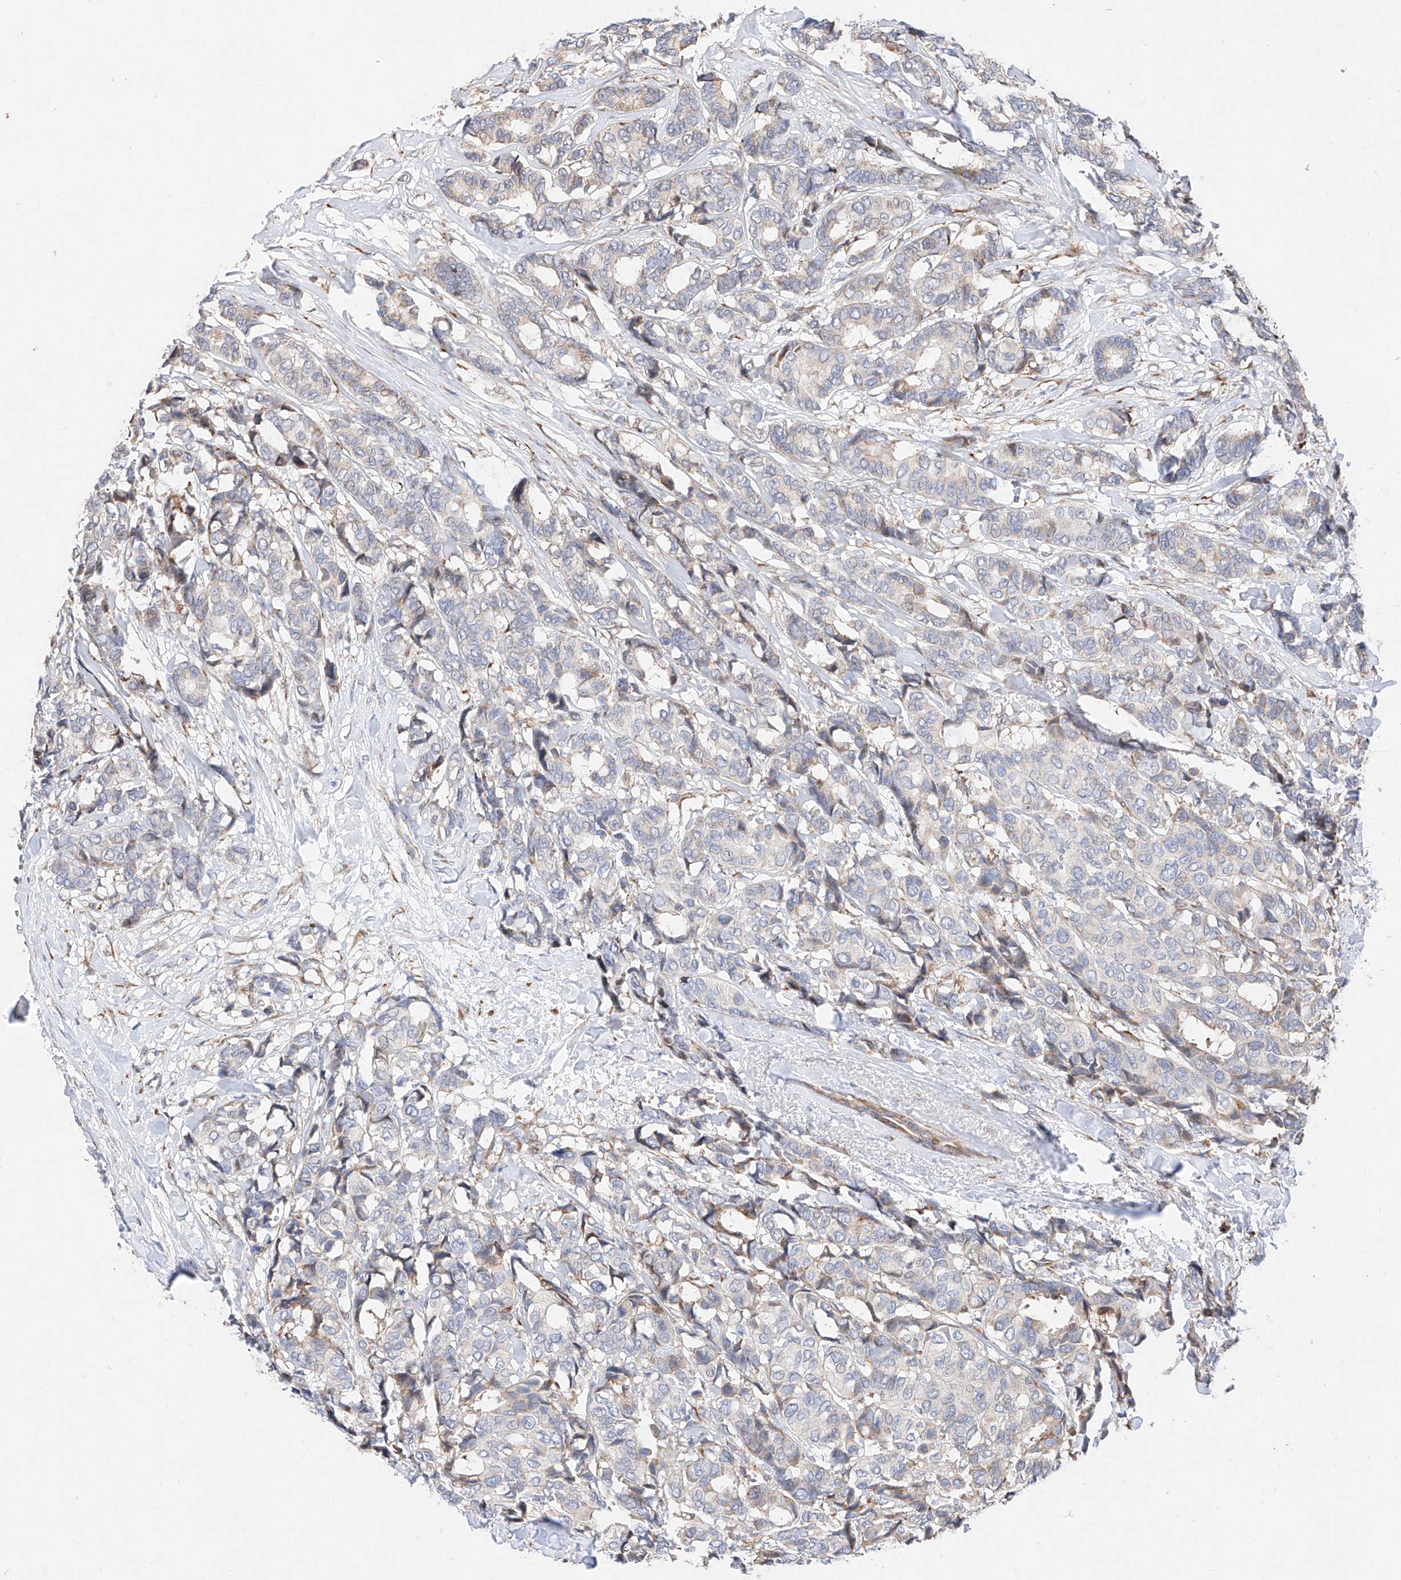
{"staining": {"intensity": "weak", "quantity": "<25%", "location": "cytoplasmic/membranous"}, "tissue": "breast cancer", "cell_type": "Tumor cells", "image_type": "cancer", "snomed": [{"axis": "morphology", "description": "Duct carcinoma"}, {"axis": "topography", "description": "Breast"}], "caption": "Histopathology image shows no protein expression in tumor cells of breast cancer tissue.", "gene": "ATP9B", "patient": {"sex": "female", "age": 87}}